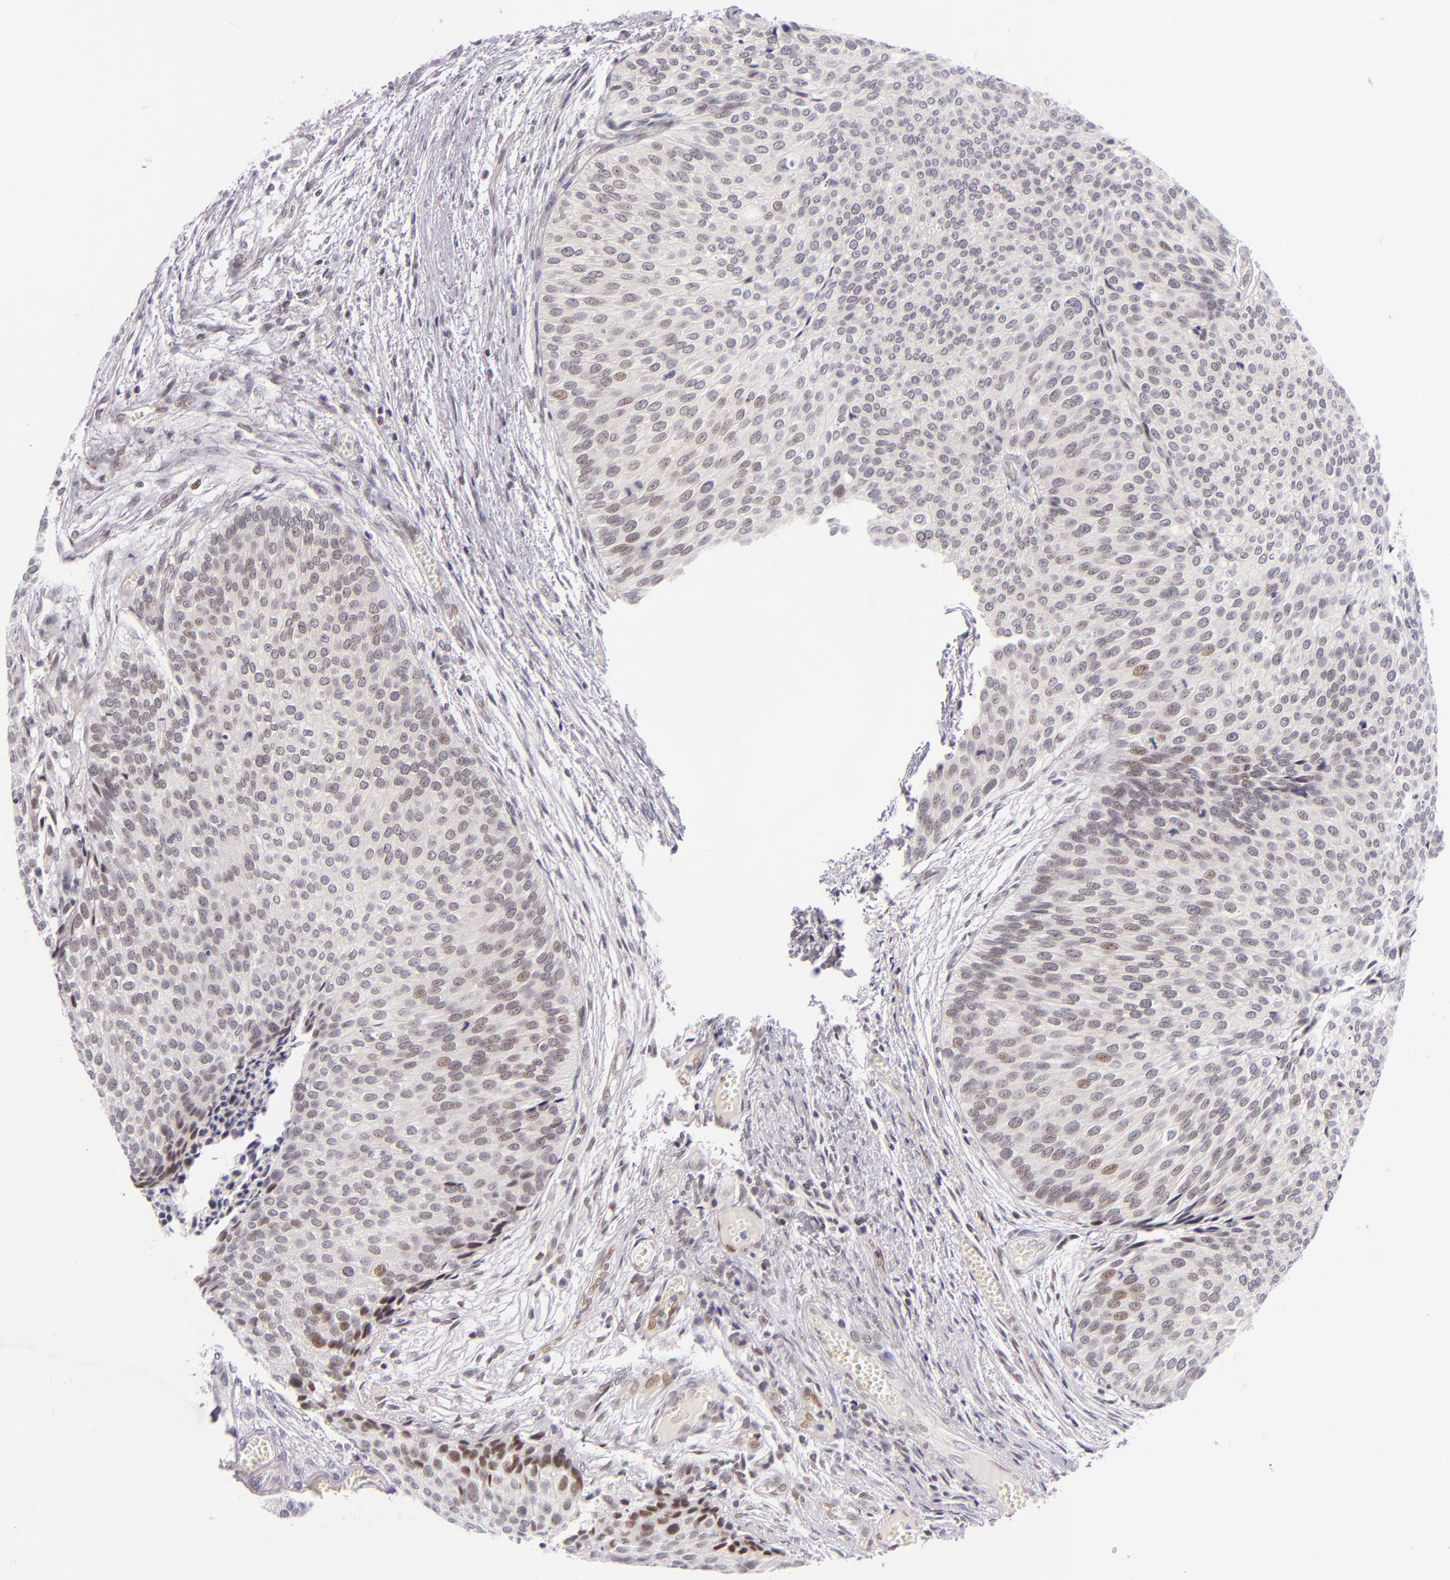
{"staining": {"intensity": "negative", "quantity": "none", "location": "none"}, "tissue": "urothelial cancer", "cell_type": "Tumor cells", "image_type": "cancer", "snomed": [{"axis": "morphology", "description": "Urothelial carcinoma, Low grade"}, {"axis": "topography", "description": "Urinary bladder"}], "caption": "Immunohistochemistry micrograph of neoplastic tissue: urothelial cancer stained with DAB exhibits no significant protein positivity in tumor cells. Brightfield microscopy of IHC stained with DAB (3,3'-diaminobenzidine) (brown) and hematoxylin (blue), captured at high magnification.", "gene": "BCL3", "patient": {"sex": "male", "age": 84}}